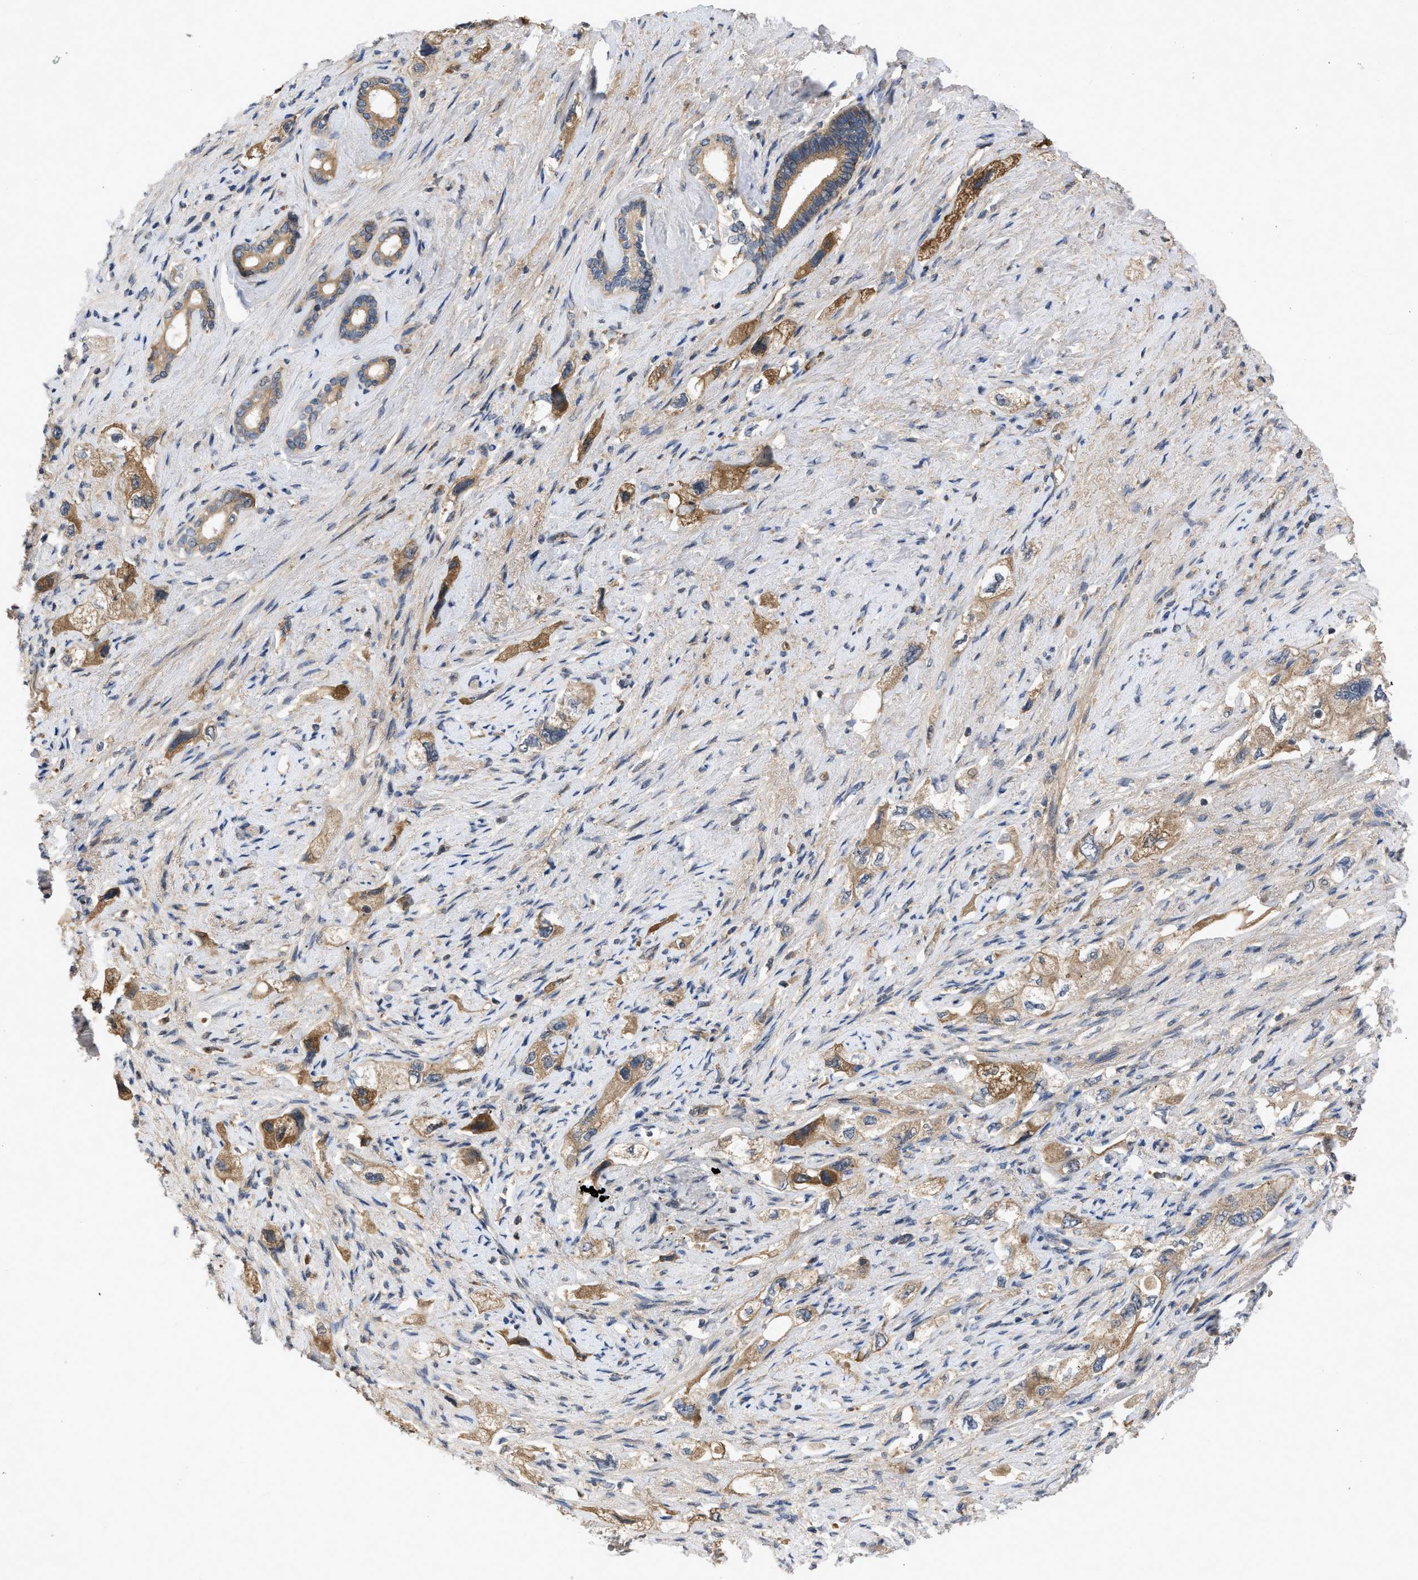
{"staining": {"intensity": "moderate", "quantity": ">75%", "location": "cytoplasmic/membranous"}, "tissue": "pancreatic cancer", "cell_type": "Tumor cells", "image_type": "cancer", "snomed": [{"axis": "morphology", "description": "Adenocarcinoma, NOS"}, {"axis": "topography", "description": "Pancreas"}], "caption": "Moderate cytoplasmic/membranous protein positivity is identified in about >75% of tumor cells in adenocarcinoma (pancreatic).", "gene": "VPS4A", "patient": {"sex": "female", "age": 73}}